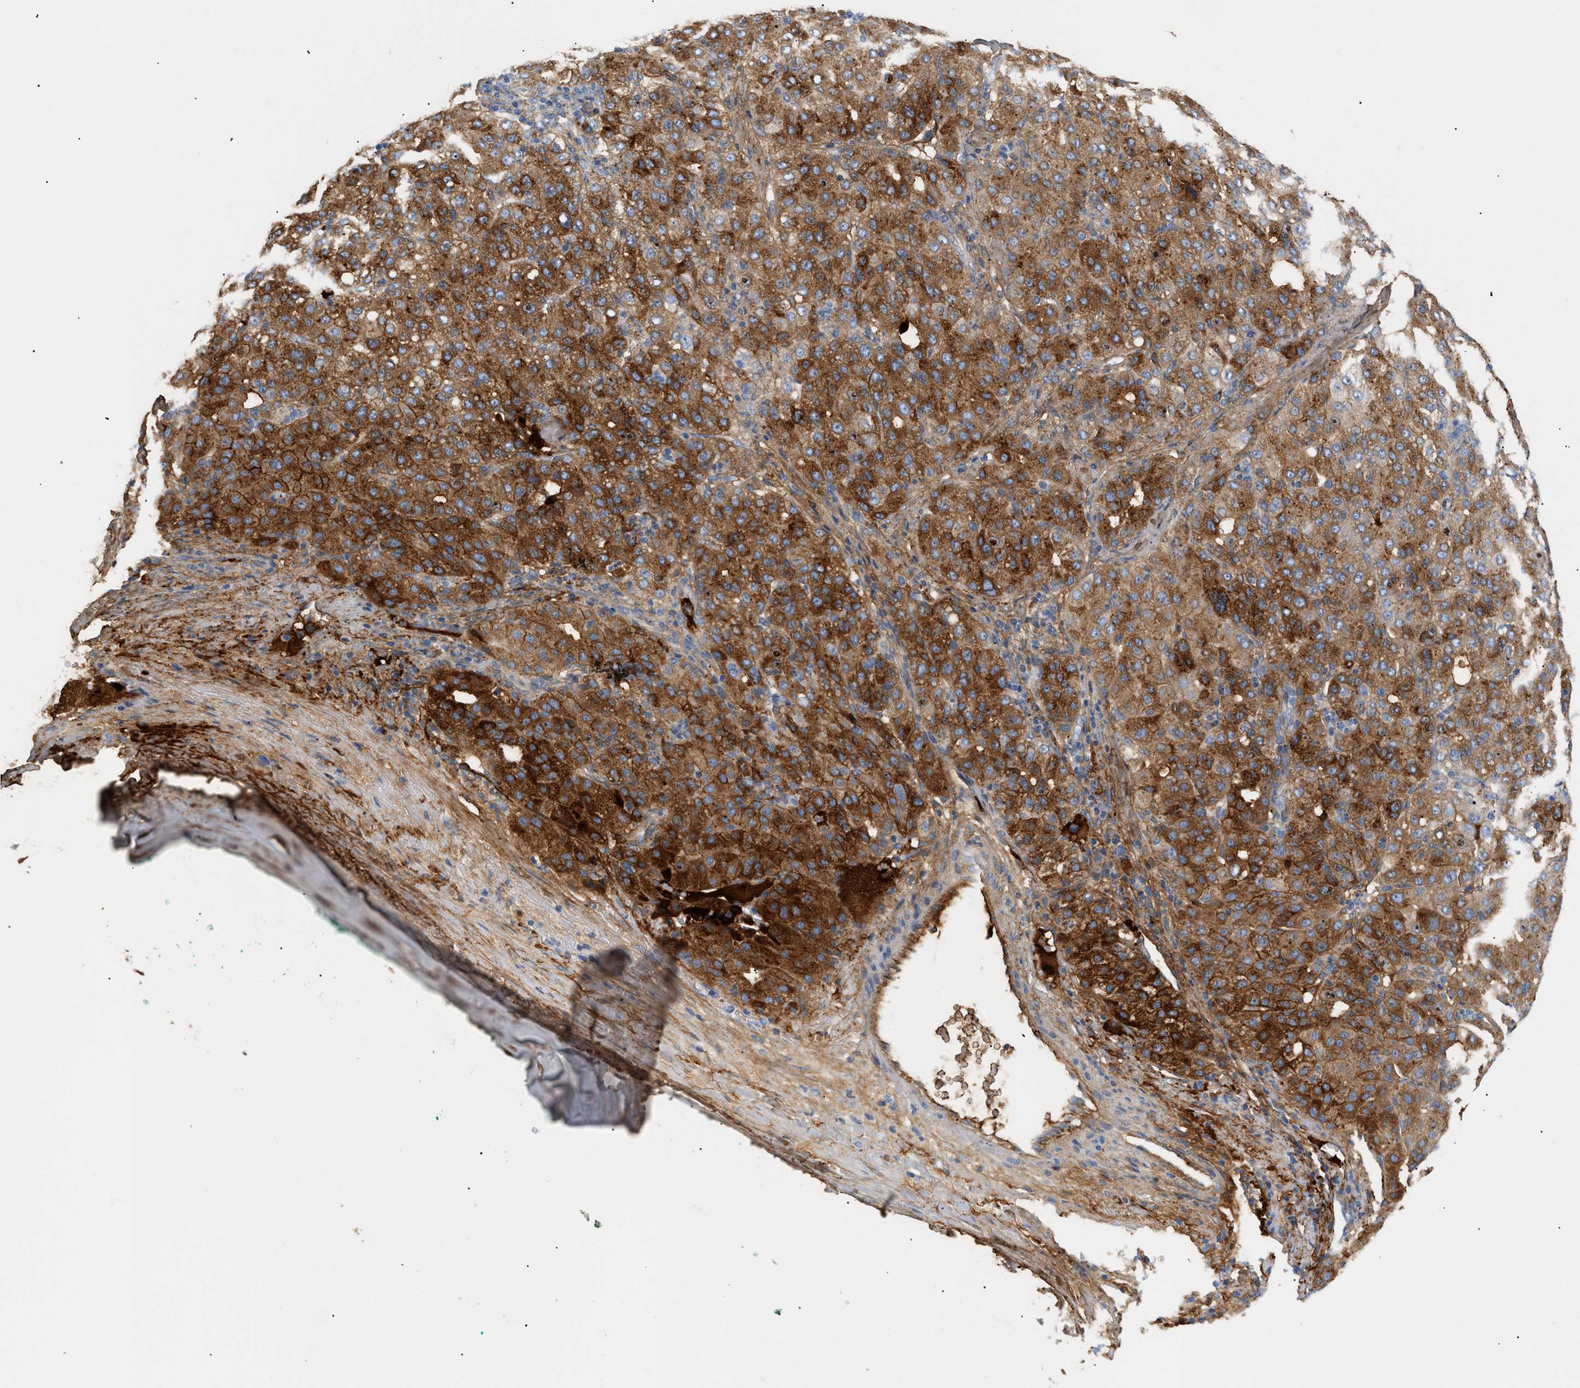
{"staining": {"intensity": "moderate", "quantity": ">75%", "location": "cytoplasmic/membranous"}, "tissue": "liver cancer", "cell_type": "Tumor cells", "image_type": "cancer", "snomed": [{"axis": "morphology", "description": "Carcinoma, Hepatocellular, NOS"}, {"axis": "topography", "description": "Liver"}], "caption": "Hepatocellular carcinoma (liver) was stained to show a protein in brown. There is medium levels of moderate cytoplasmic/membranous expression in approximately >75% of tumor cells.", "gene": "CFH", "patient": {"sex": "male", "age": 65}}